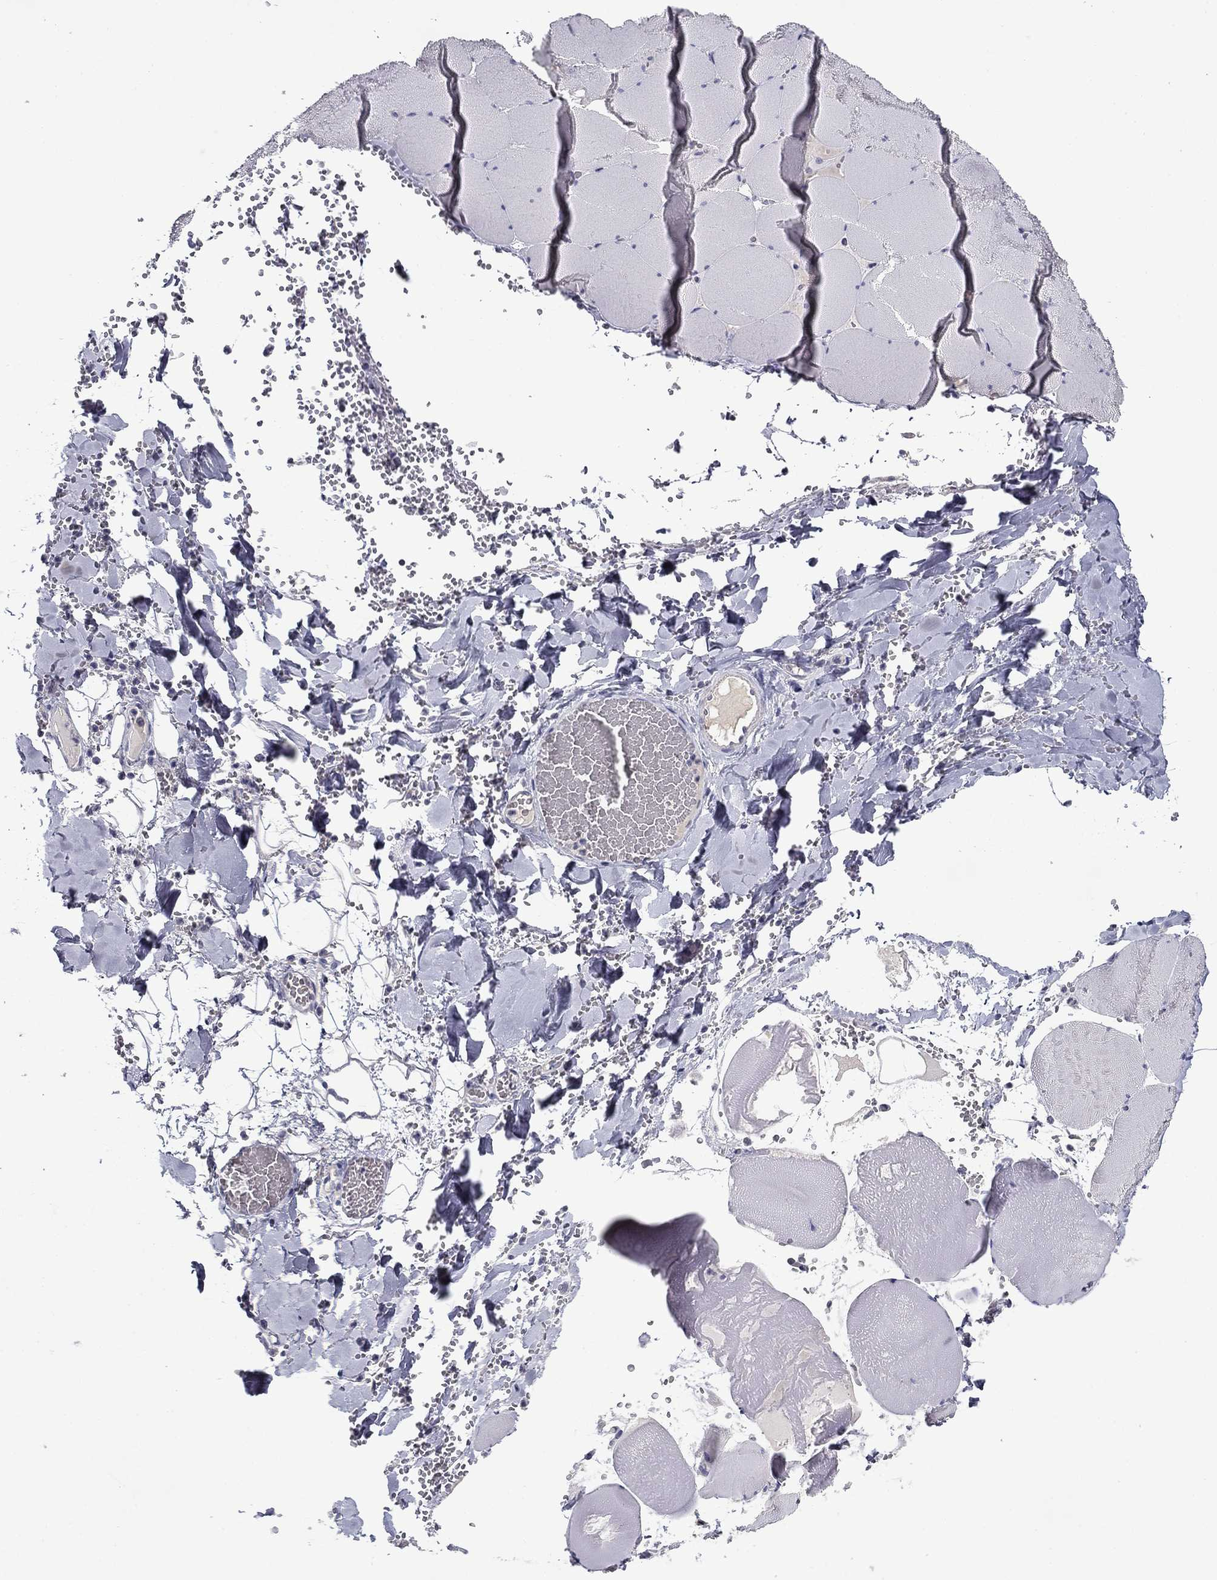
{"staining": {"intensity": "negative", "quantity": "none", "location": "none"}, "tissue": "skeletal muscle", "cell_type": "Myocytes", "image_type": "normal", "snomed": [{"axis": "morphology", "description": "Normal tissue, NOS"}, {"axis": "morphology", "description": "Malignant melanoma, Metastatic site"}, {"axis": "topography", "description": "Skeletal muscle"}], "caption": "Immunohistochemistry (IHC) of benign human skeletal muscle demonstrates no positivity in myocytes.", "gene": "SPATA7", "patient": {"sex": "male", "age": 50}}